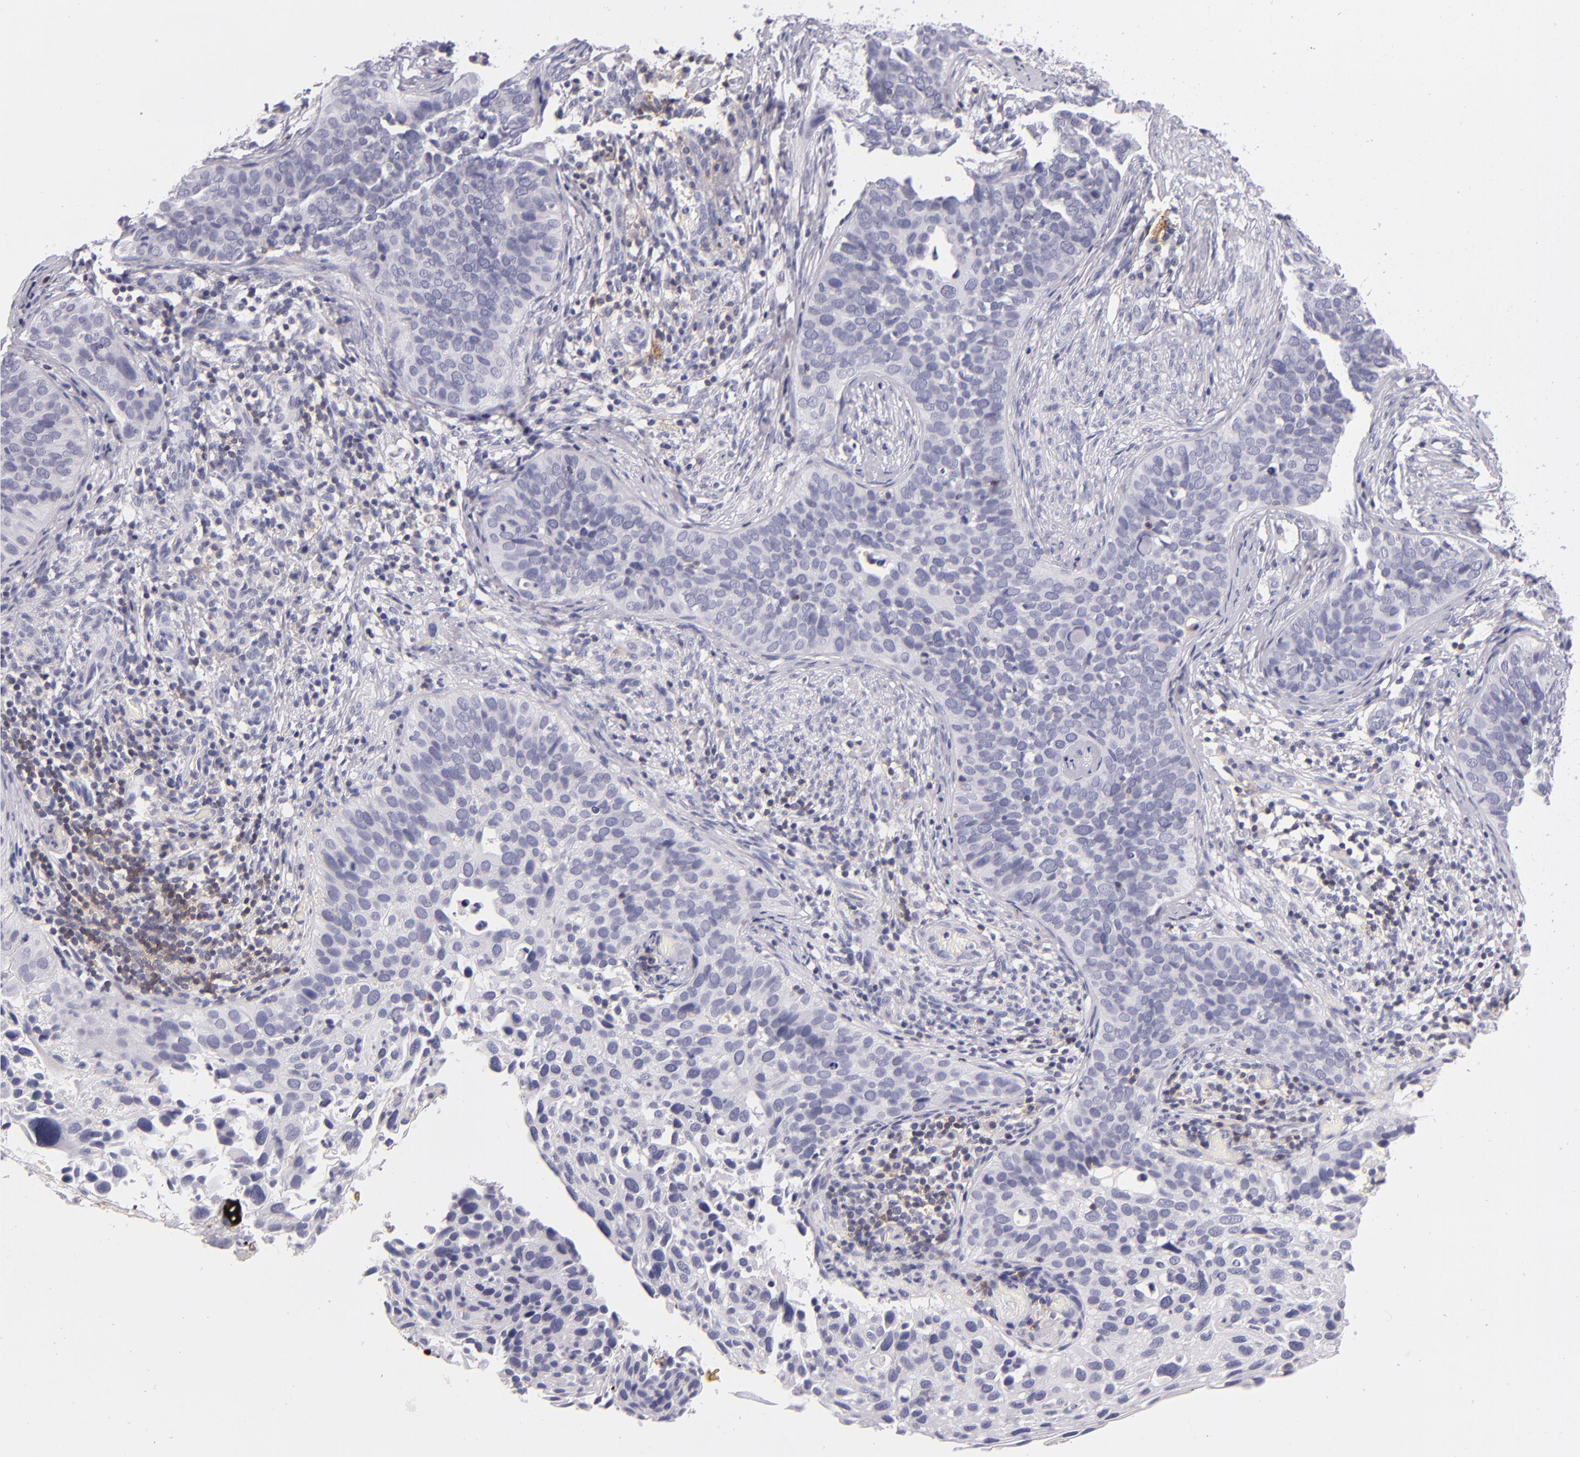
{"staining": {"intensity": "negative", "quantity": "none", "location": "none"}, "tissue": "cervical cancer", "cell_type": "Tumor cells", "image_type": "cancer", "snomed": [{"axis": "morphology", "description": "Squamous cell carcinoma, NOS"}, {"axis": "topography", "description": "Cervix"}], "caption": "The histopathology image reveals no staining of tumor cells in squamous cell carcinoma (cervical). (Stains: DAB immunohistochemistry (IHC) with hematoxylin counter stain, Microscopy: brightfield microscopy at high magnification).", "gene": "CD48", "patient": {"sex": "female", "age": 31}}